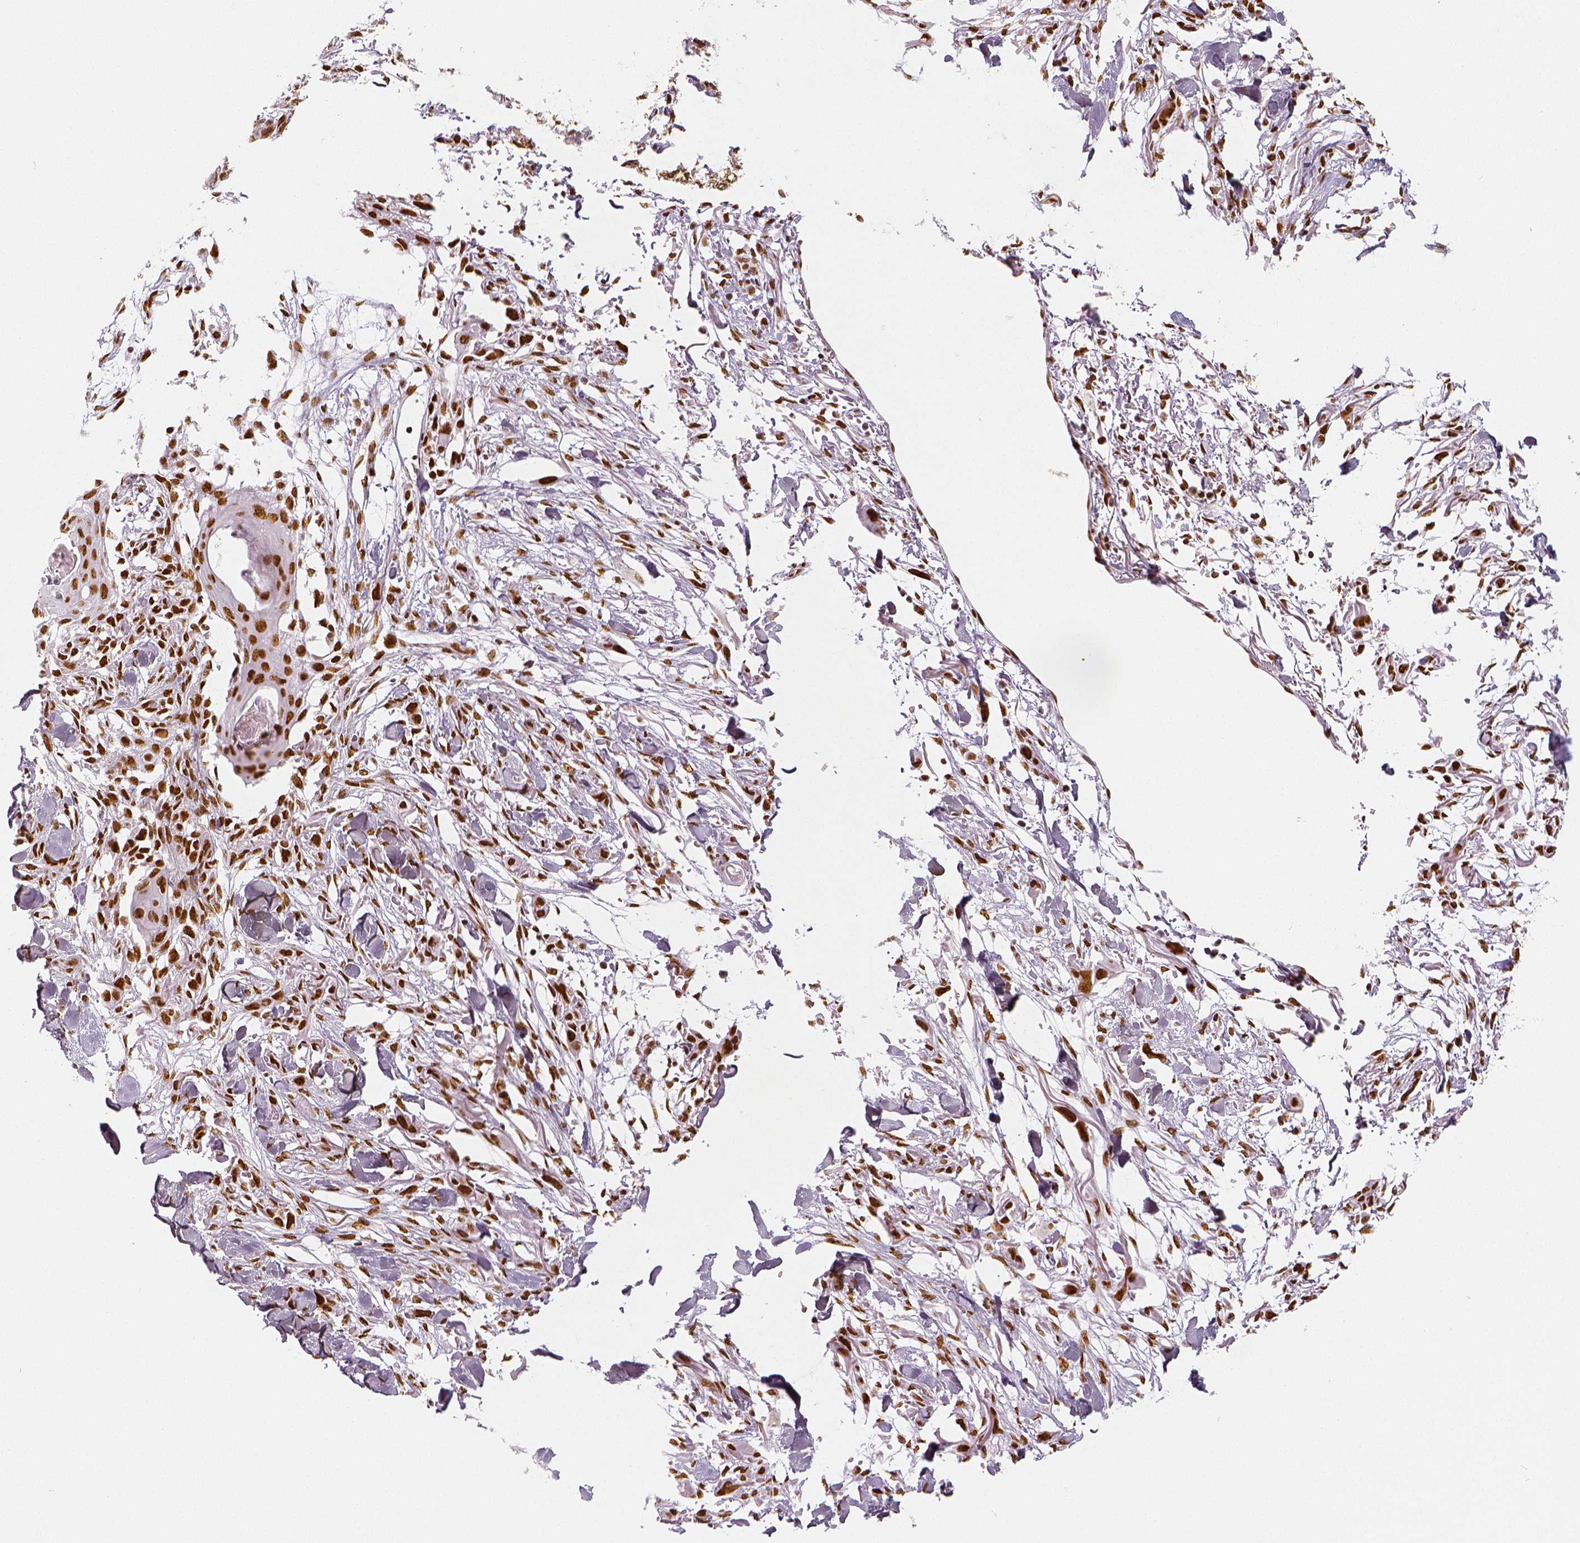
{"staining": {"intensity": "strong", "quantity": ">75%", "location": "nuclear"}, "tissue": "skin cancer", "cell_type": "Tumor cells", "image_type": "cancer", "snomed": [{"axis": "morphology", "description": "Squamous cell carcinoma, NOS"}, {"axis": "topography", "description": "Skin"}], "caption": "Tumor cells reveal high levels of strong nuclear expression in about >75% of cells in human squamous cell carcinoma (skin).", "gene": "KDM5B", "patient": {"sex": "female", "age": 59}}